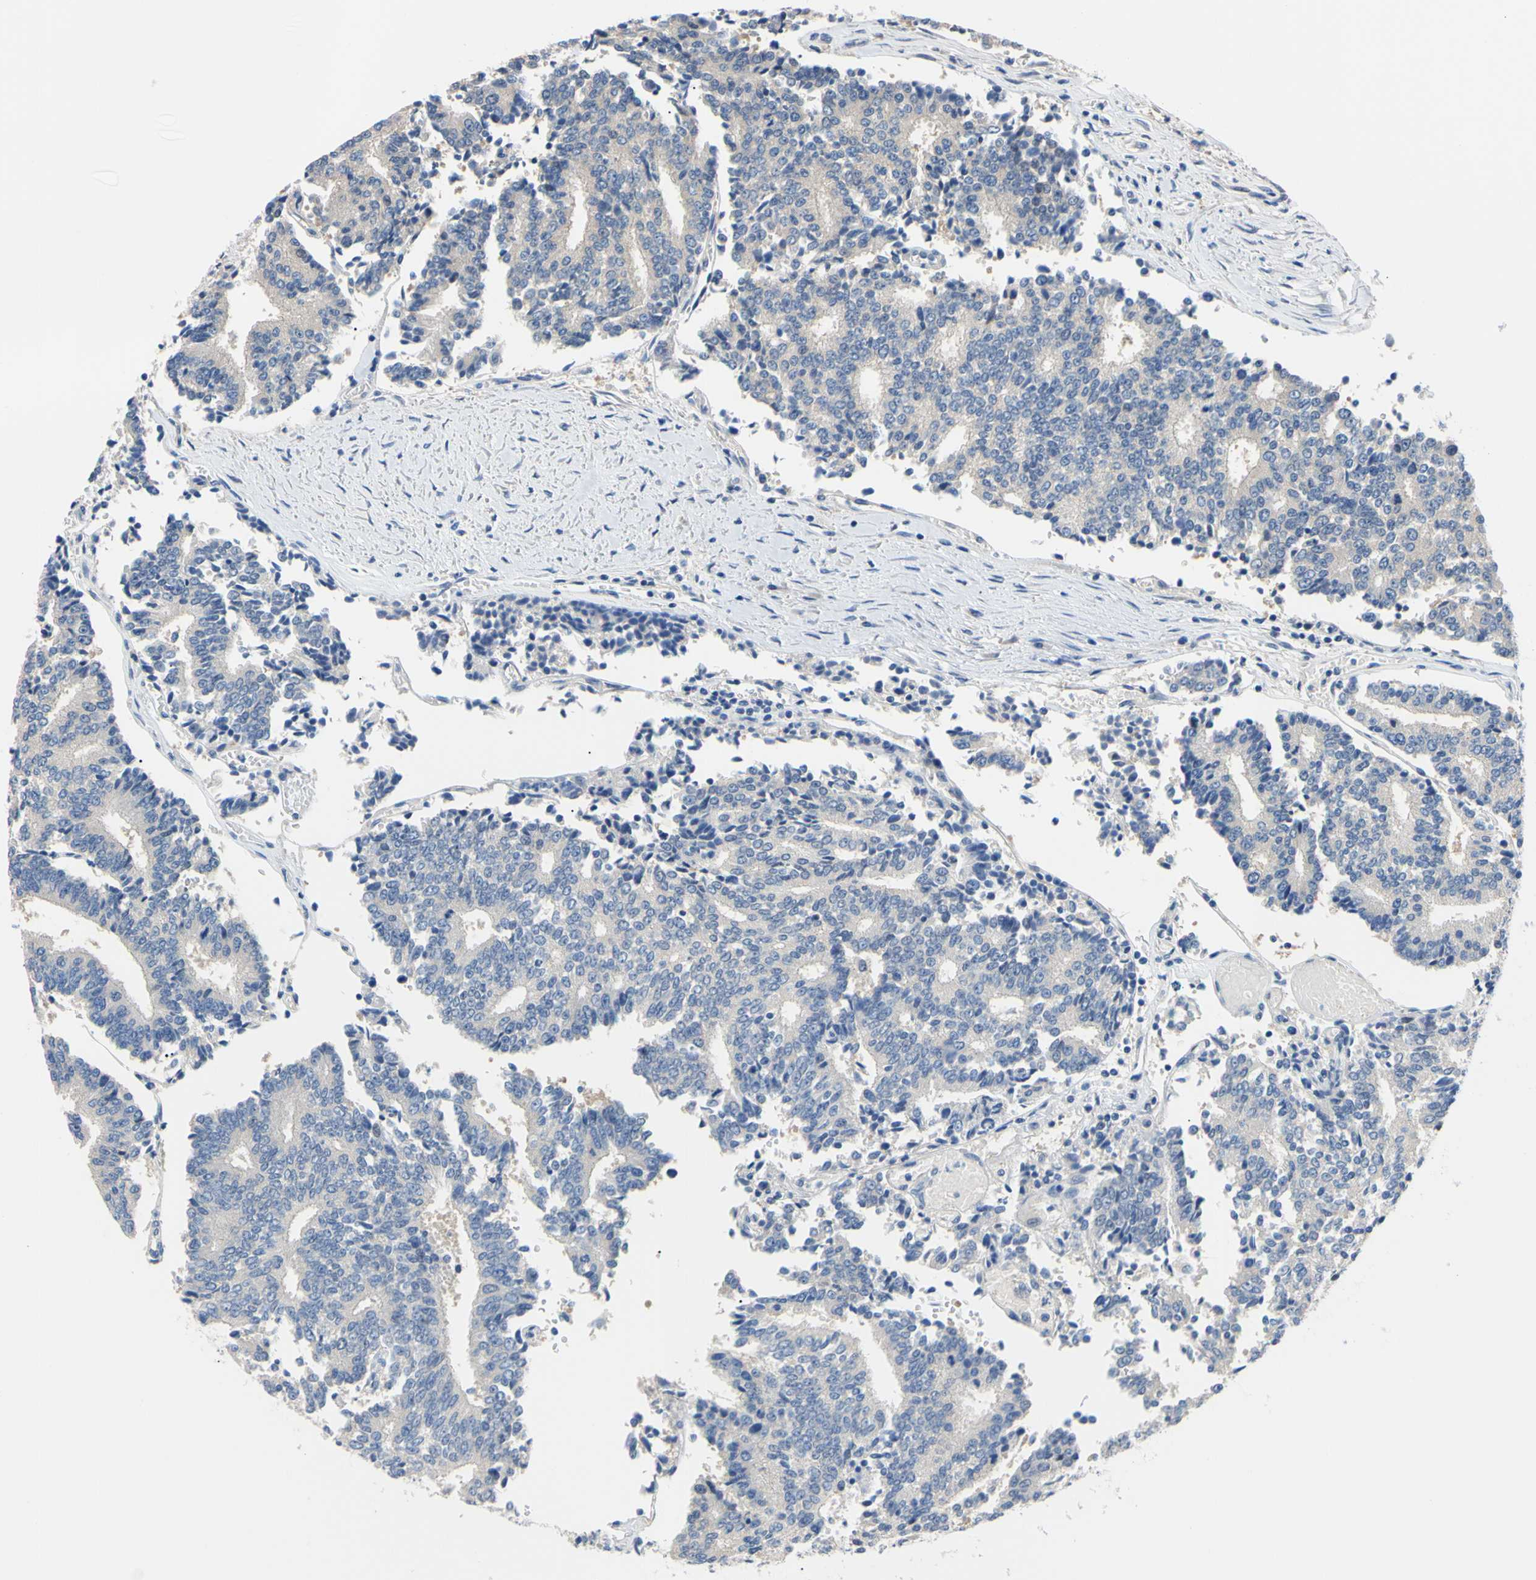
{"staining": {"intensity": "negative", "quantity": "none", "location": "none"}, "tissue": "prostate cancer", "cell_type": "Tumor cells", "image_type": "cancer", "snomed": [{"axis": "morphology", "description": "Normal tissue, NOS"}, {"axis": "morphology", "description": "Adenocarcinoma, High grade"}, {"axis": "topography", "description": "Prostate"}, {"axis": "topography", "description": "Seminal veicle"}], "caption": "Tumor cells are negative for brown protein staining in prostate high-grade adenocarcinoma. (DAB (3,3'-diaminobenzidine) immunohistochemistry visualized using brightfield microscopy, high magnification).", "gene": "RARS1", "patient": {"sex": "male", "age": 55}}